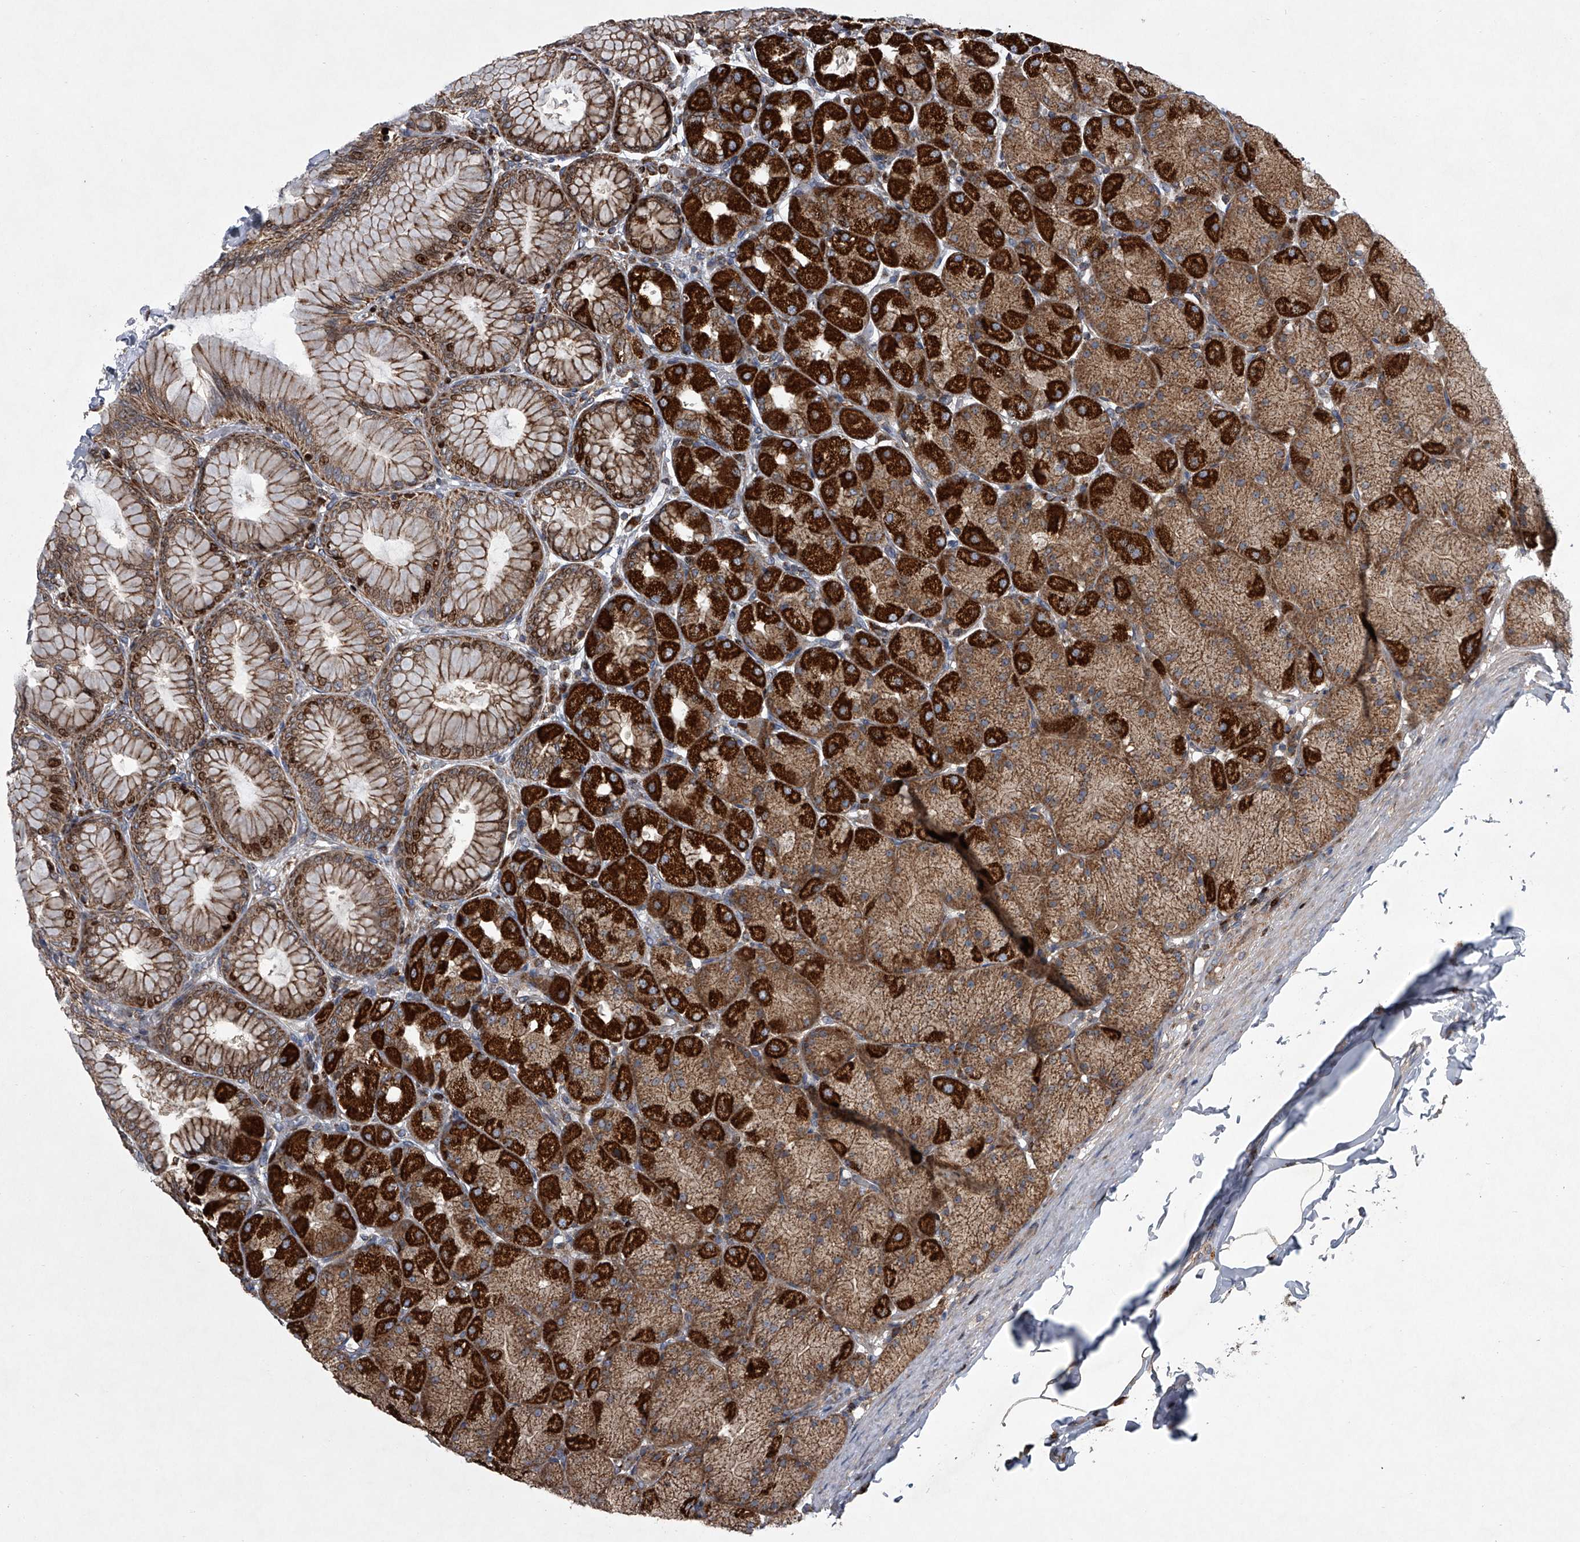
{"staining": {"intensity": "strong", "quantity": ">75%", "location": "cytoplasmic/membranous,nuclear"}, "tissue": "stomach", "cell_type": "Glandular cells", "image_type": "normal", "snomed": [{"axis": "morphology", "description": "Normal tissue, NOS"}, {"axis": "topography", "description": "Stomach, upper"}], "caption": "Human stomach stained with a brown dye reveals strong cytoplasmic/membranous,nuclear positive positivity in about >75% of glandular cells.", "gene": "STRADA", "patient": {"sex": "female", "age": 56}}